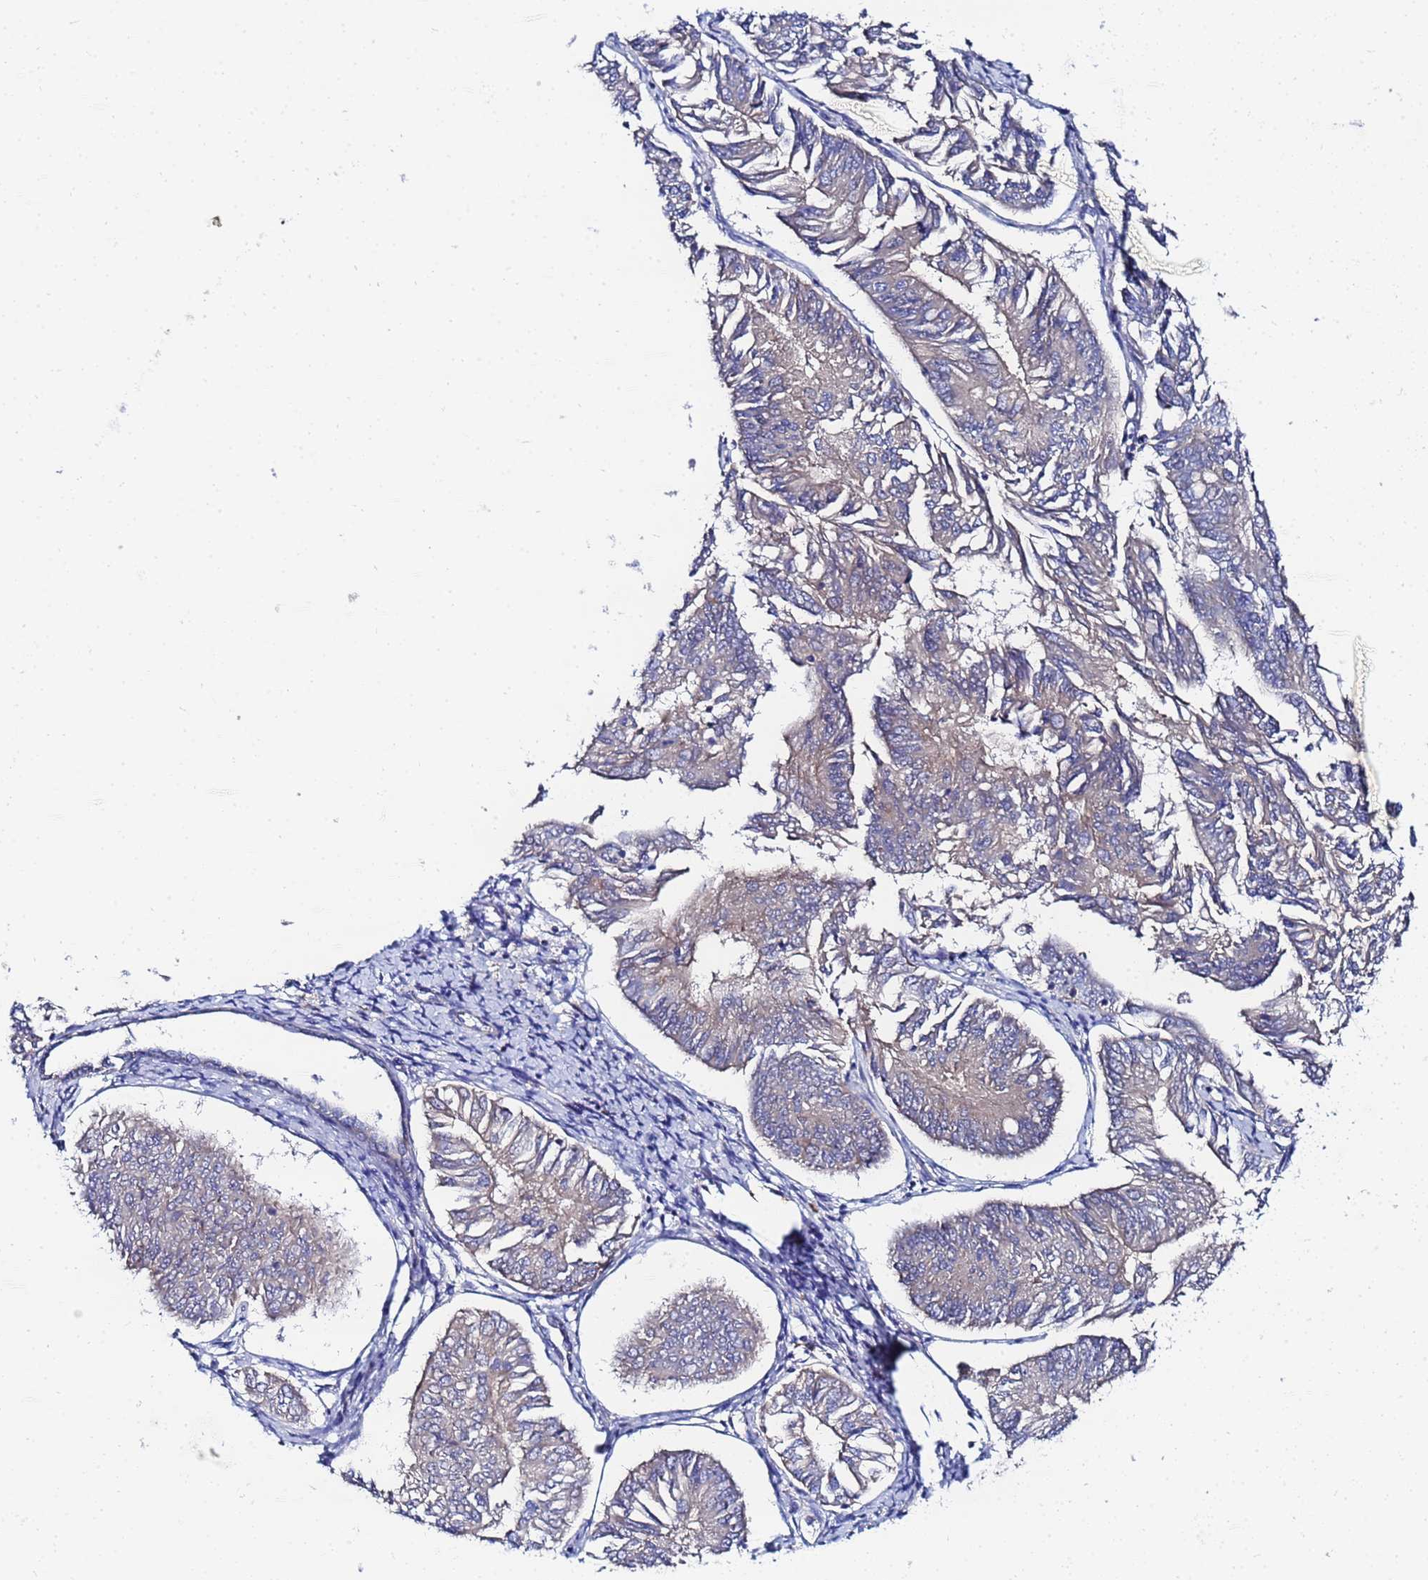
{"staining": {"intensity": "weak", "quantity": "25%-75%", "location": "cytoplasmic/membranous"}, "tissue": "endometrial cancer", "cell_type": "Tumor cells", "image_type": "cancer", "snomed": [{"axis": "morphology", "description": "Adenocarcinoma, NOS"}, {"axis": "topography", "description": "Endometrium"}], "caption": "Brown immunohistochemical staining in endometrial adenocarcinoma reveals weak cytoplasmic/membranous positivity in approximately 25%-75% of tumor cells.", "gene": "FAHD2A", "patient": {"sex": "female", "age": 58}}